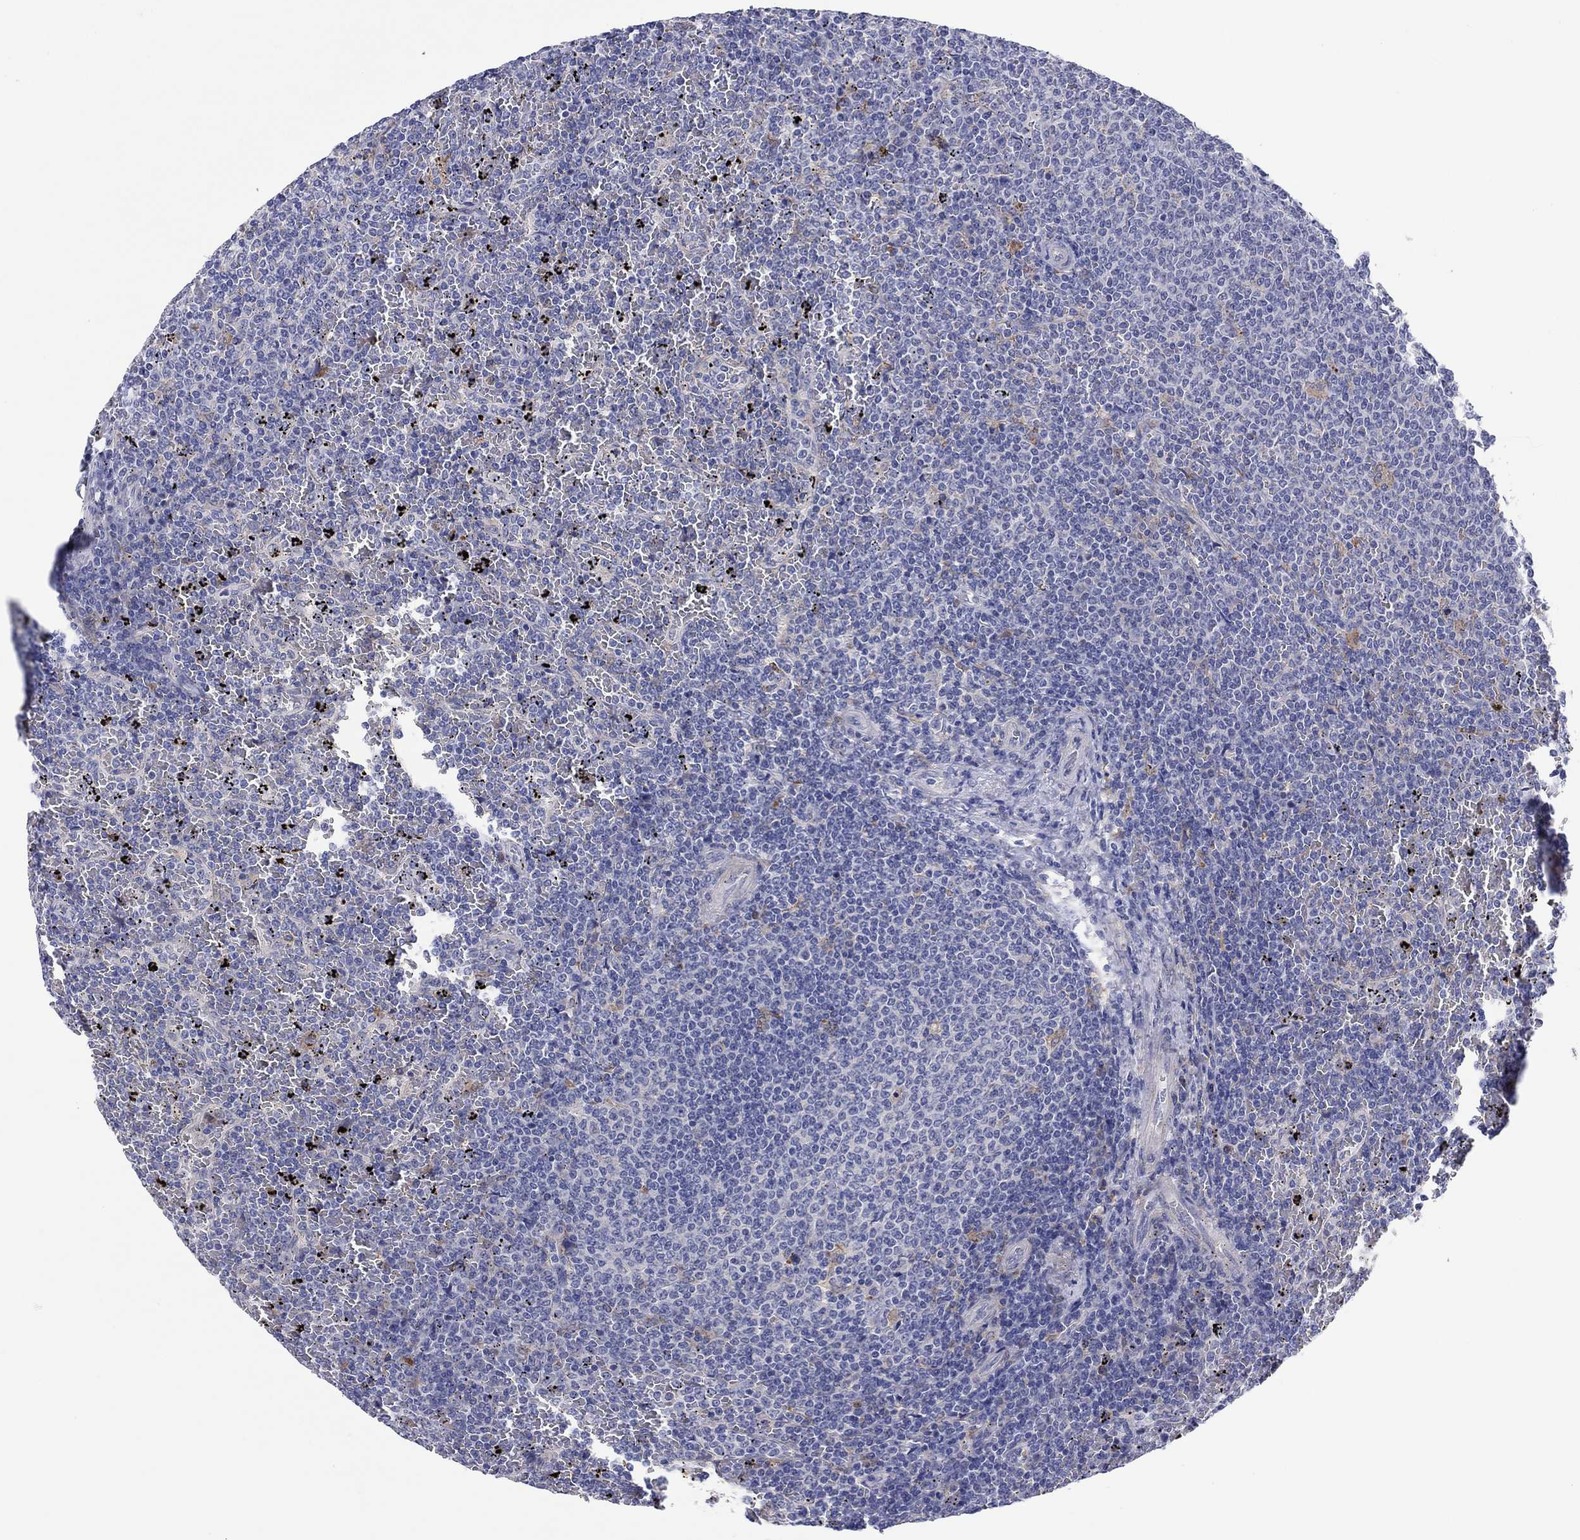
{"staining": {"intensity": "negative", "quantity": "none", "location": "none"}, "tissue": "lymphoma", "cell_type": "Tumor cells", "image_type": "cancer", "snomed": [{"axis": "morphology", "description": "Malignant lymphoma, non-Hodgkin's type, Low grade"}, {"axis": "topography", "description": "Spleen"}], "caption": "This is a micrograph of immunohistochemistry (IHC) staining of lymphoma, which shows no staining in tumor cells.", "gene": "HDC", "patient": {"sex": "female", "age": 77}}